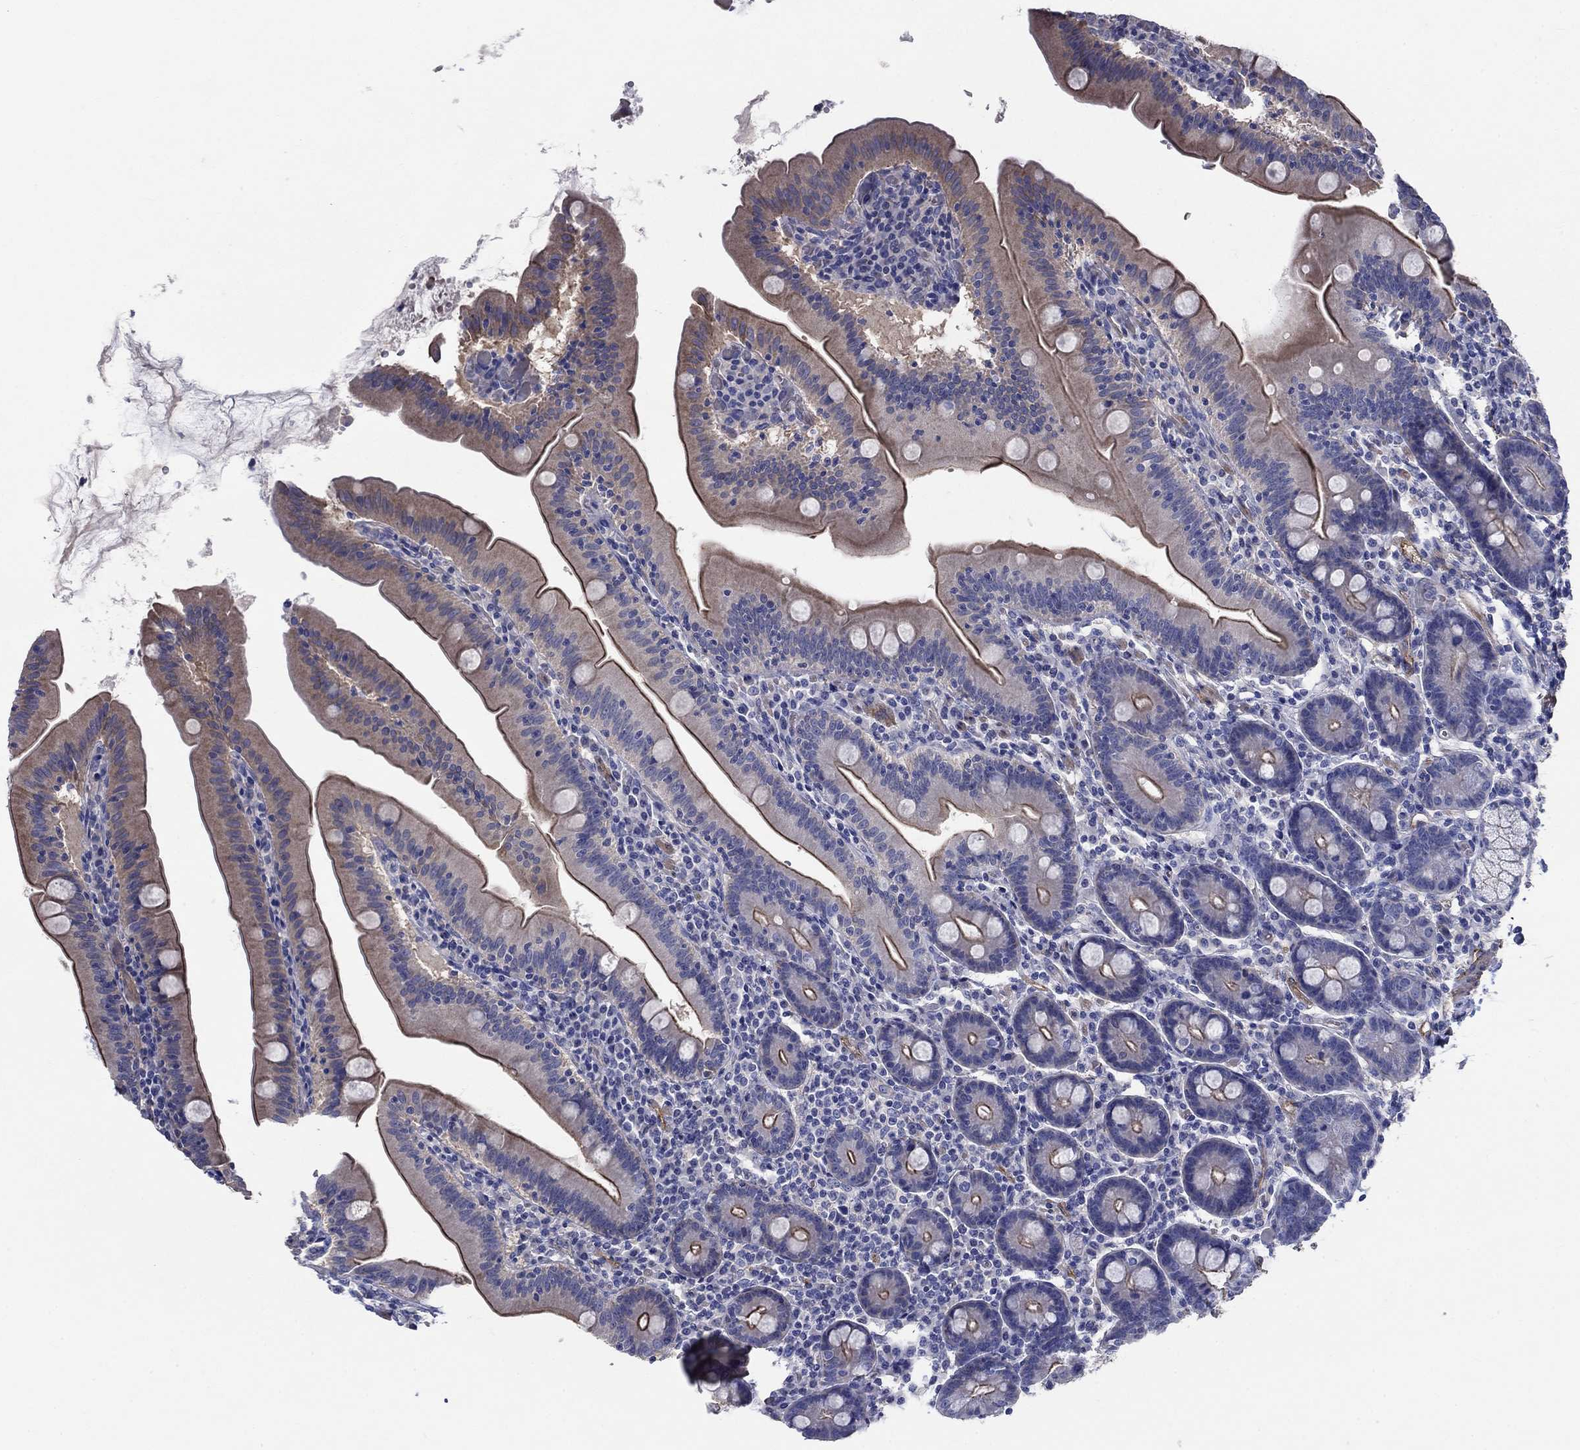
{"staining": {"intensity": "strong", "quantity": "25%-75%", "location": "cytoplasmic/membranous"}, "tissue": "small intestine", "cell_type": "Glandular cells", "image_type": "normal", "snomed": [{"axis": "morphology", "description": "Normal tissue, NOS"}, {"axis": "topography", "description": "Small intestine"}], "caption": "Glandular cells show high levels of strong cytoplasmic/membranous positivity in about 25%-75% of cells in unremarkable human small intestine. The staining was performed using DAB (3,3'-diaminobenzidine) to visualize the protein expression in brown, while the nuclei were stained in blue with hematoxylin (Magnification: 20x).", "gene": "FLNC", "patient": {"sex": "male", "age": 37}}